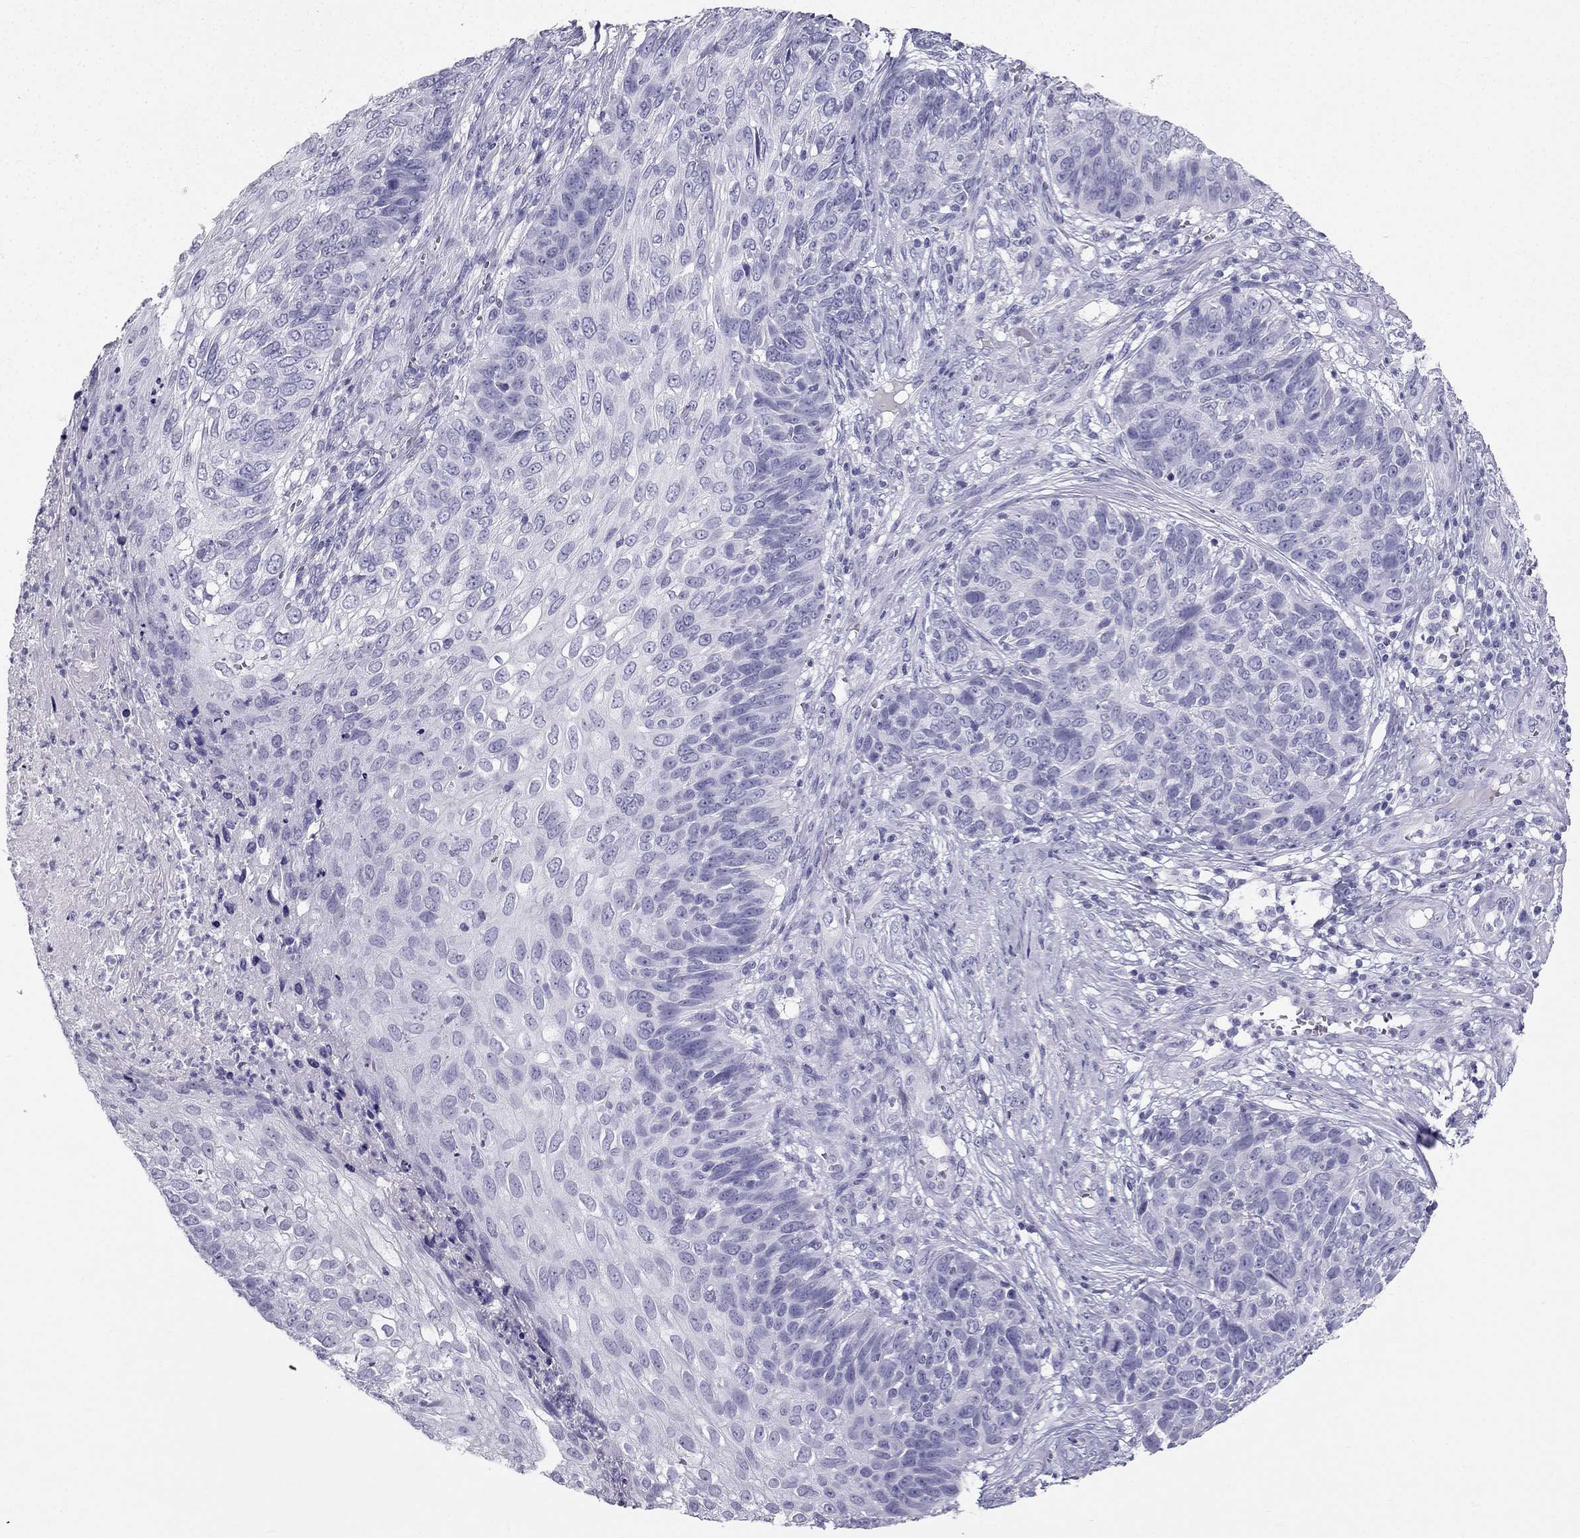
{"staining": {"intensity": "negative", "quantity": "none", "location": "none"}, "tissue": "skin cancer", "cell_type": "Tumor cells", "image_type": "cancer", "snomed": [{"axis": "morphology", "description": "Squamous cell carcinoma, NOS"}, {"axis": "topography", "description": "Skin"}], "caption": "The immunohistochemistry histopathology image has no significant positivity in tumor cells of skin cancer tissue.", "gene": "TFF3", "patient": {"sex": "male", "age": 92}}